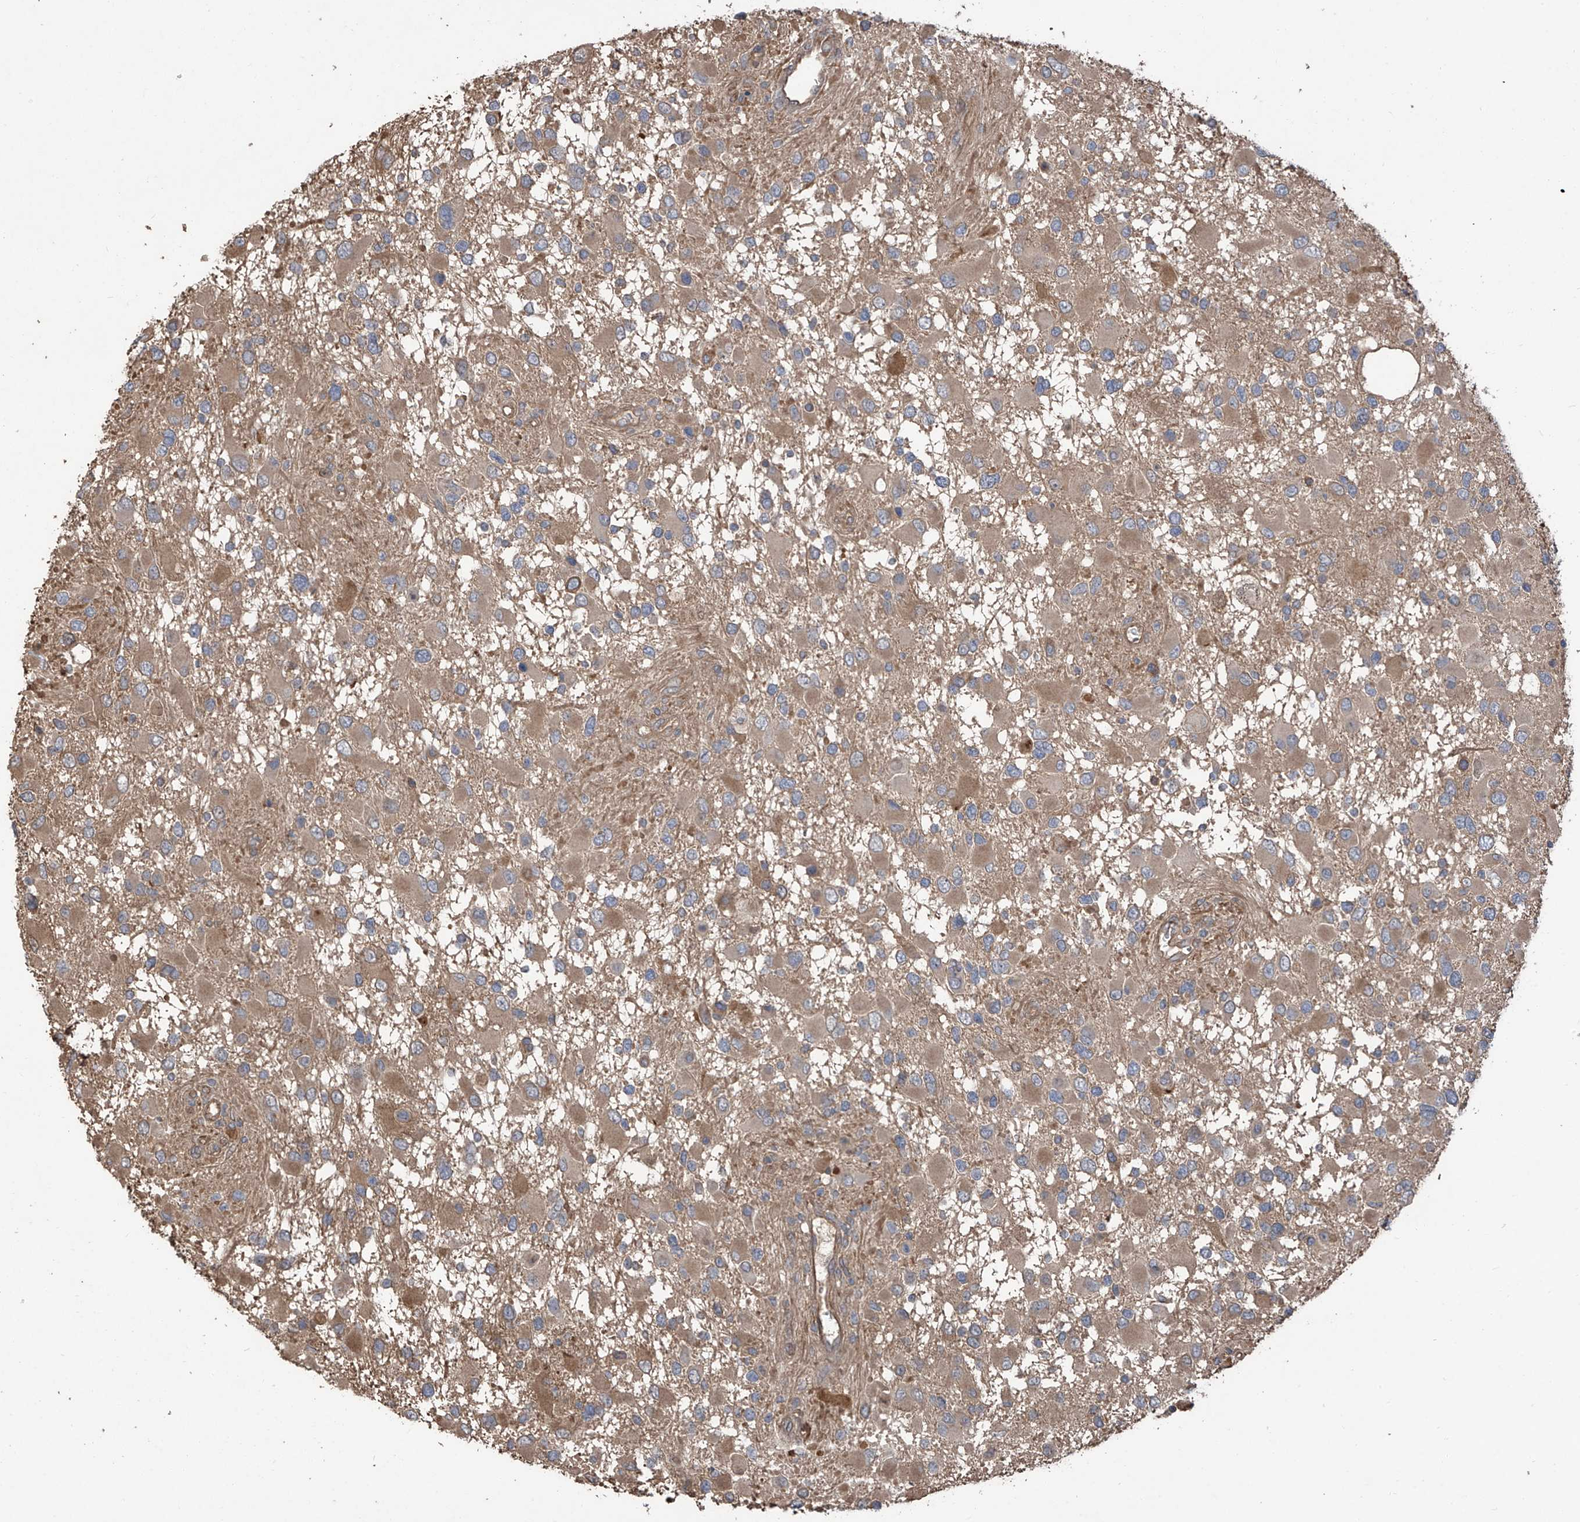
{"staining": {"intensity": "moderate", "quantity": "25%-75%", "location": "cytoplasmic/membranous"}, "tissue": "glioma", "cell_type": "Tumor cells", "image_type": "cancer", "snomed": [{"axis": "morphology", "description": "Glioma, malignant, High grade"}, {"axis": "topography", "description": "Brain"}], "caption": "Immunohistochemistry (DAB) staining of human glioma shows moderate cytoplasmic/membranous protein expression in approximately 25%-75% of tumor cells. (IHC, brightfield microscopy, high magnification).", "gene": "AGBL5", "patient": {"sex": "male", "age": 53}}